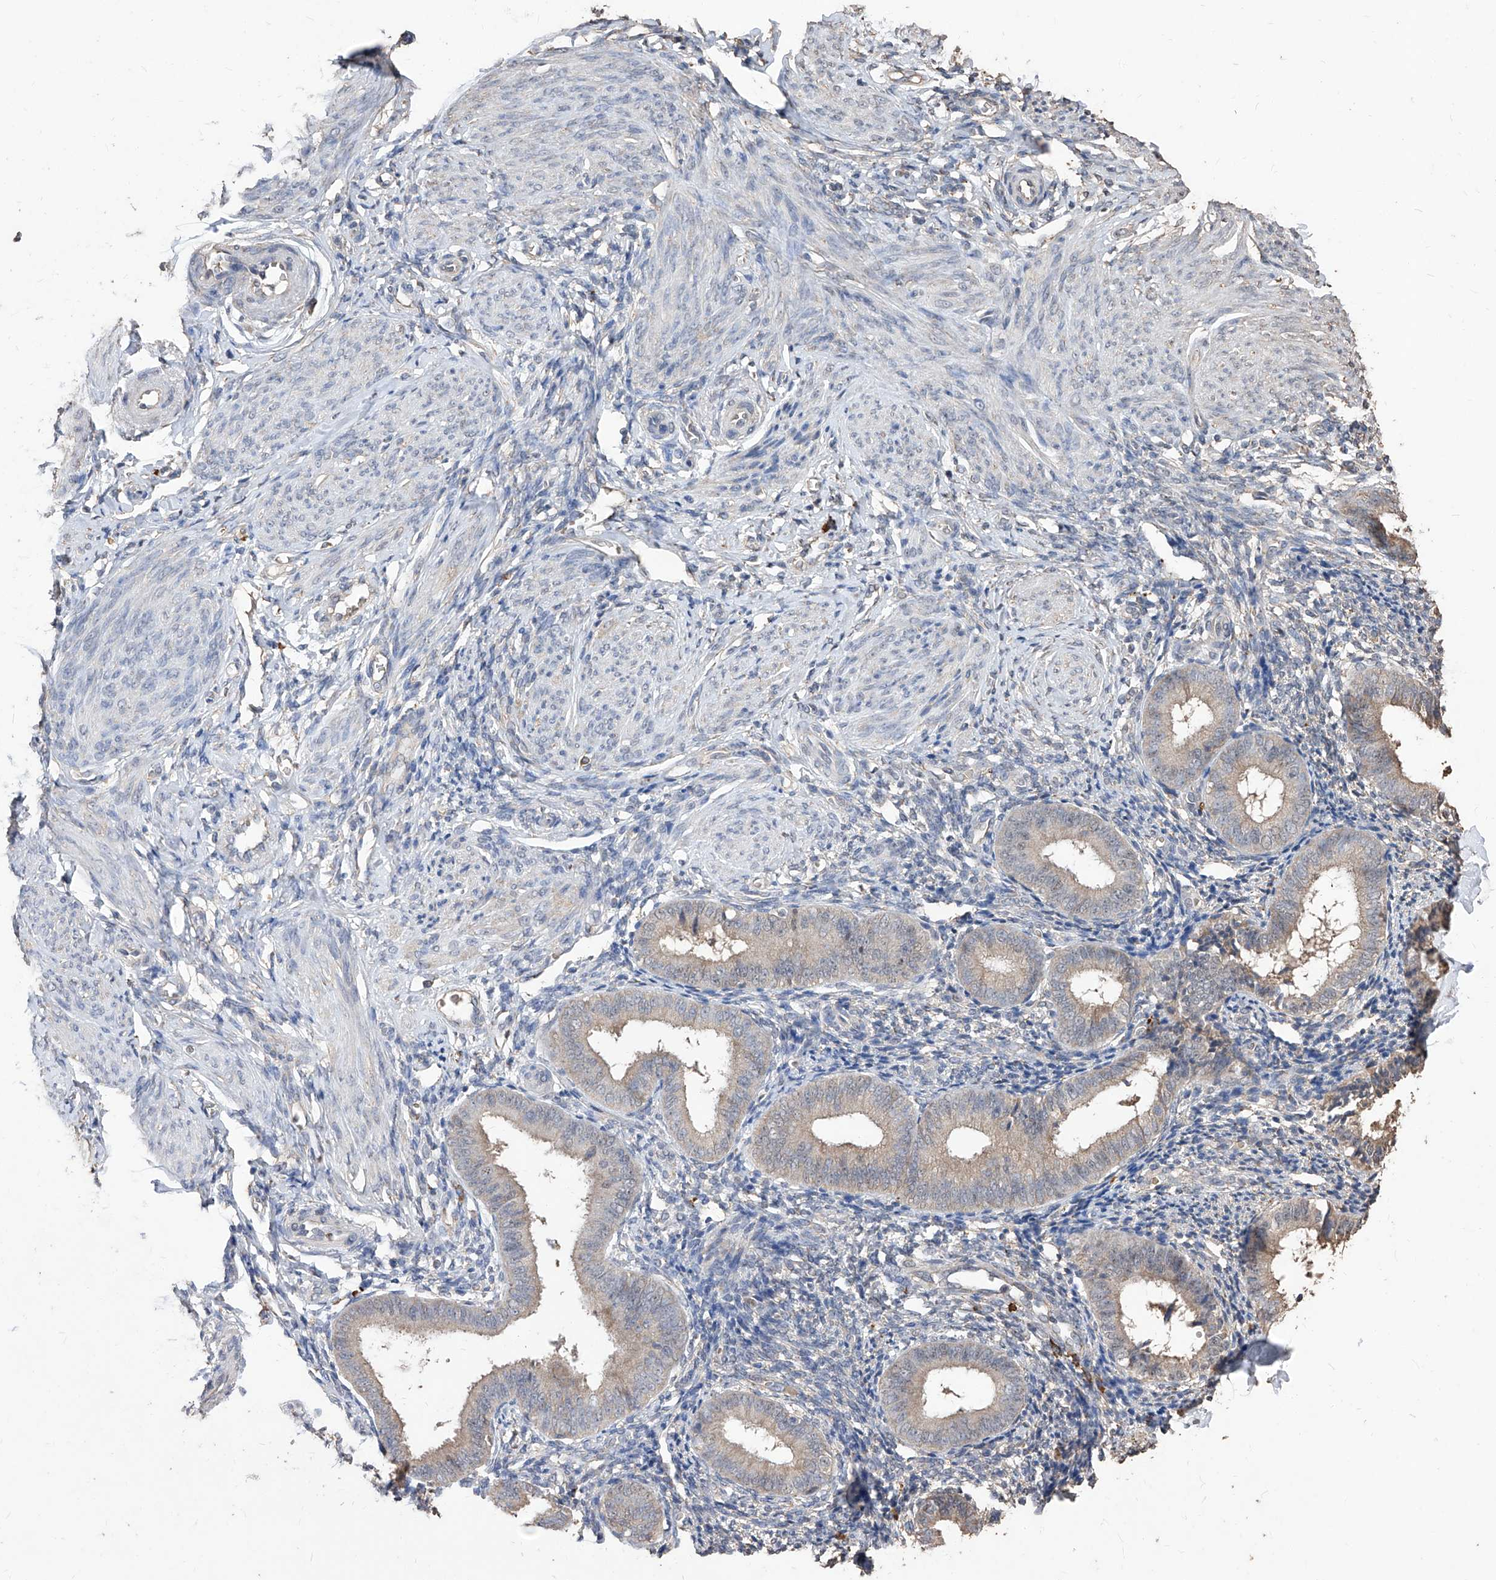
{"staining": {"intensity": "negative", "quantity": "none", "location": "none"}, "tissue": "endometrium", "cell_type": "Cells in endometrial stroma", "image_type": "normal", "snomed": [{"axis": "morphology", "description": "Normal tissue, NOS"}, {"axis": "topography", "description": "Uterus"}, {"axis": "topography", "description": "Endometrium"}], "caption": "Immunohistochemistry micrograph of benign endometrium: endometrium stained with DAB displays no significant protein staining in cells in endometrial stroma. (Brightfield microscopy of DAB immunohistochemistry at high magnification).", "gene": "EML1", "patient": {"sex": "female", "age": 48}}